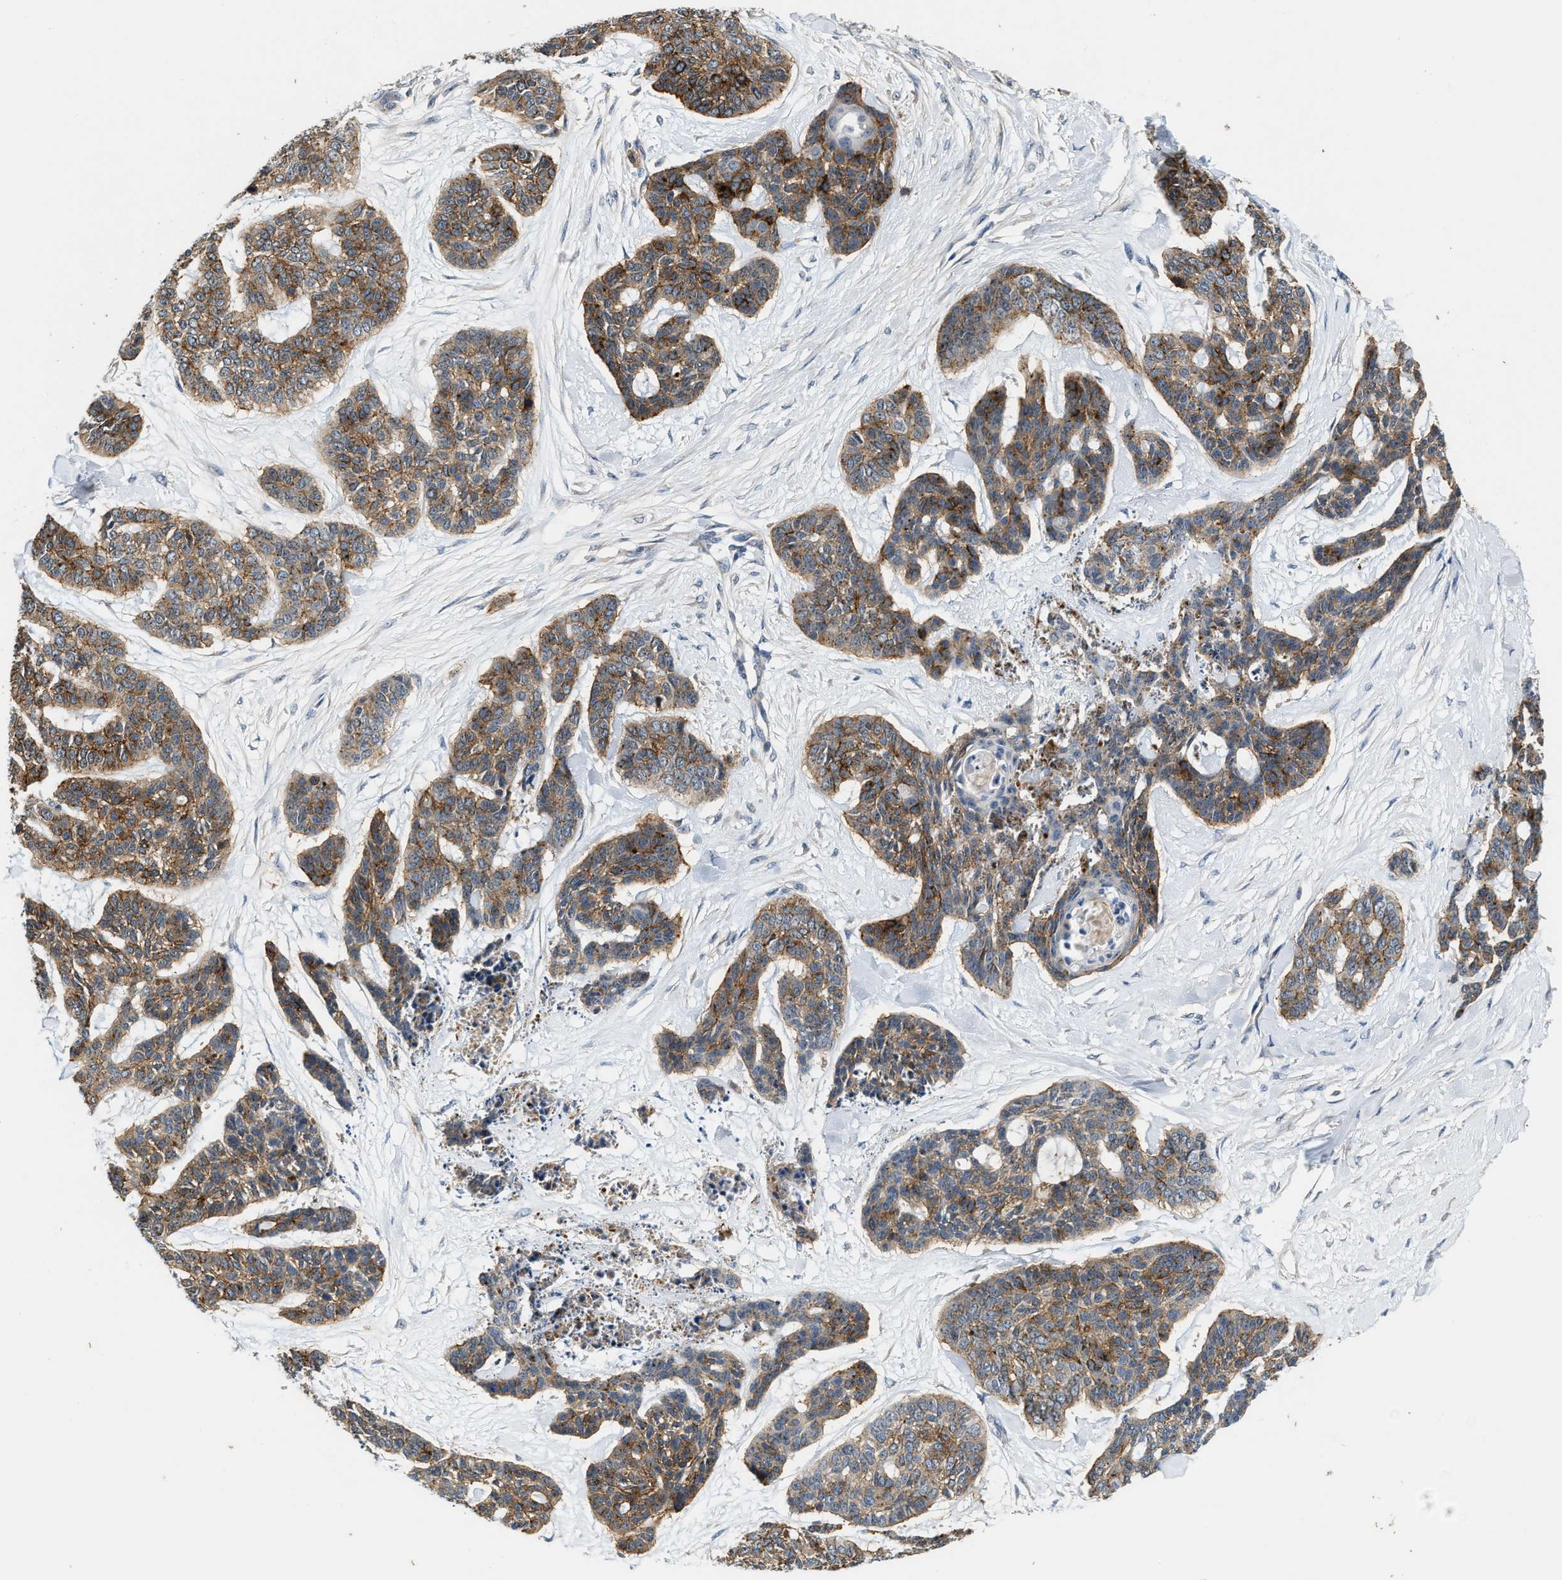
{"staining": {"intensity": "moderate", "quantity": ">75%", "location": "cytoplasmic/membranous"}, "tissue": "skin cancer", "cell_type": "Tumor cells", "image_type": "cancer", "snomed": [{"axis": "morphology", "description": "Basal cell carcinoma"}, {"axis": "topography", "description": "Skin"}], "caption": "Moderate cytoplasmic/membranous protein staining is present in approximately >75% of tumor cells in skin cancer (basal cell carcinoma).", "gene": "ZNF783", "patient": {"sex": "female", "age": 64}}